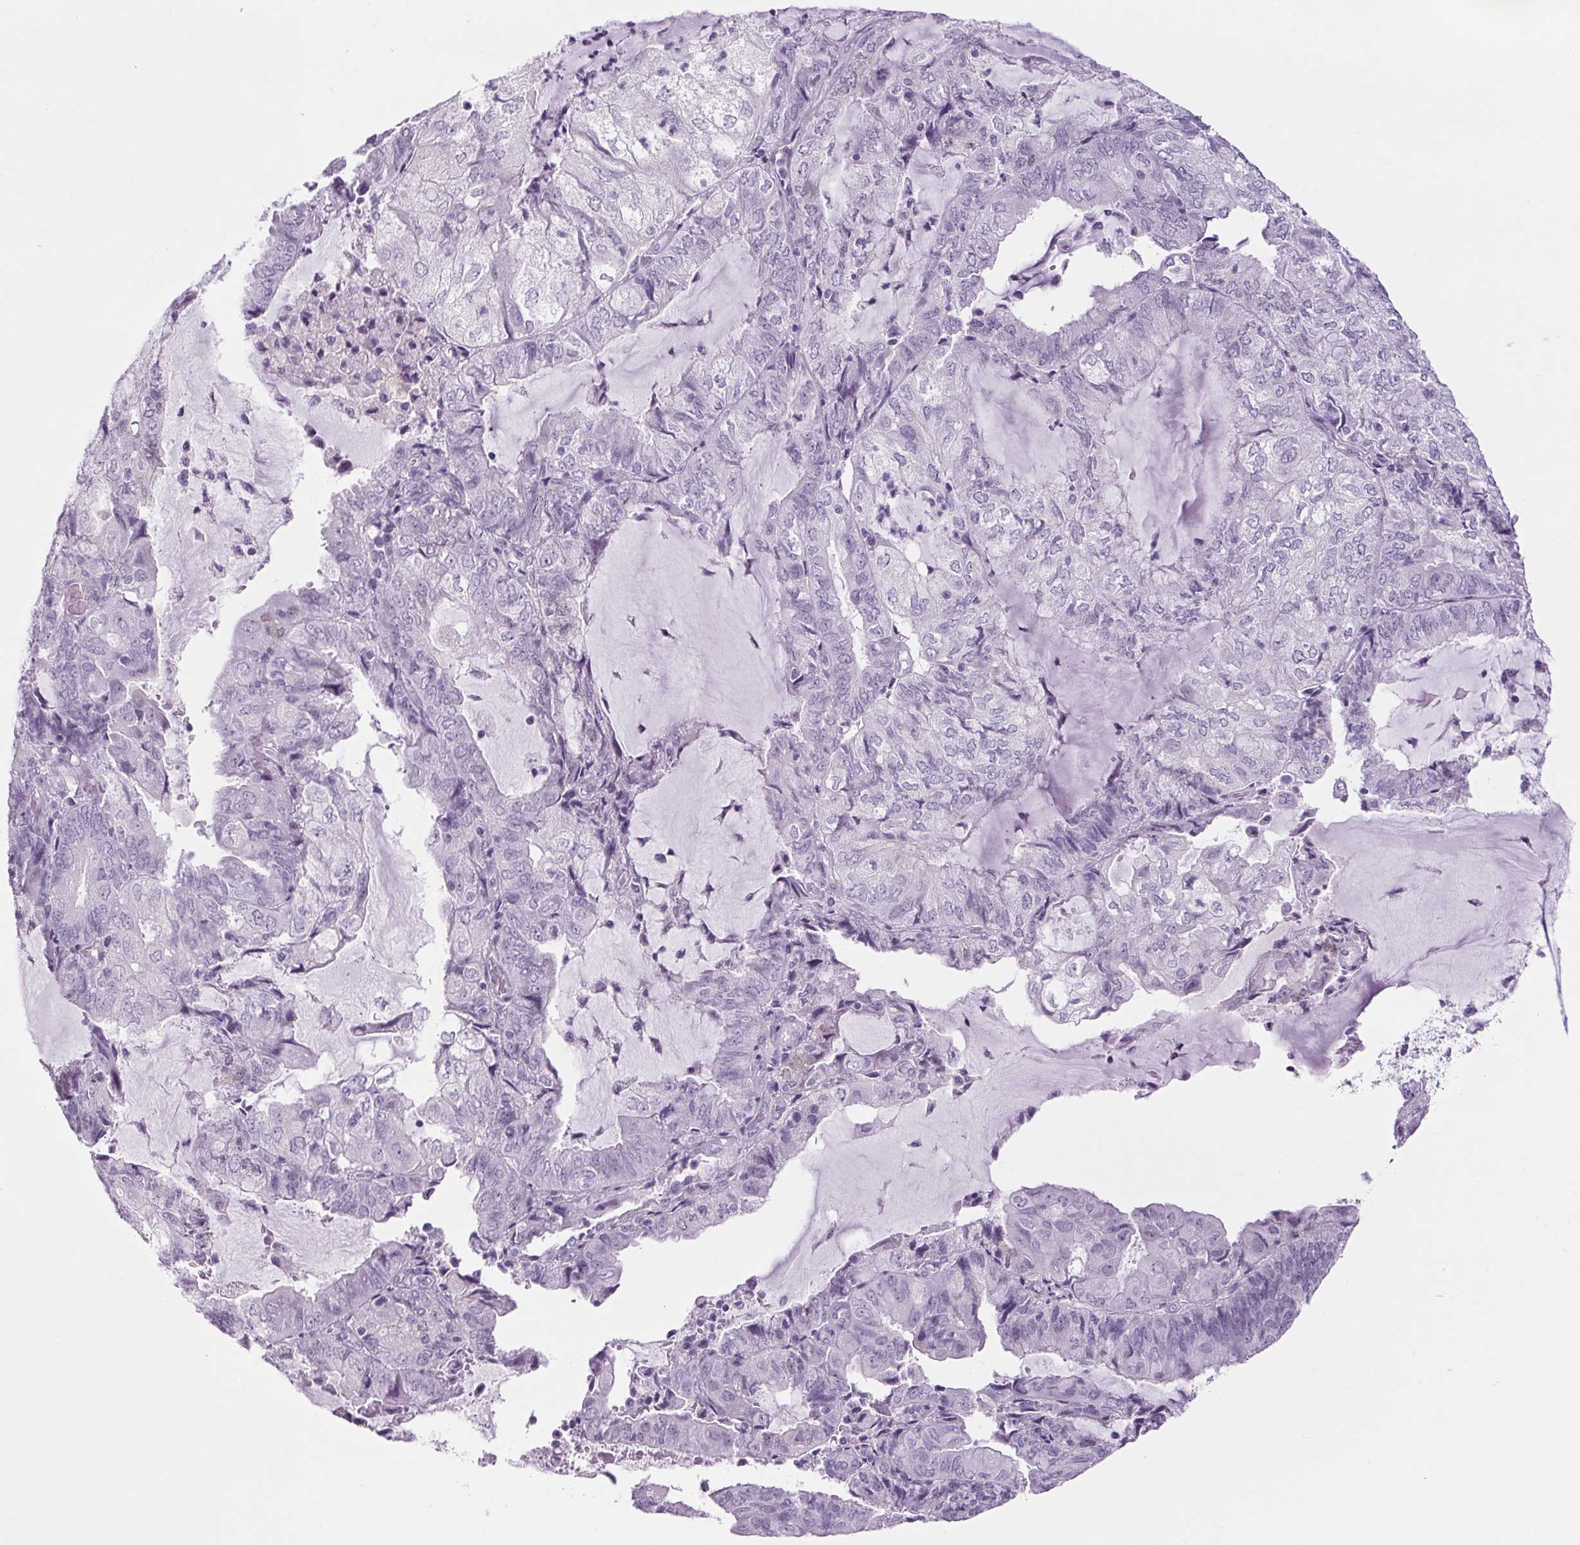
{"staining": {"intensity": "weak", "quantity": "<25%", "location": "nuclear"}, "tissue": "endometrial cancer", "cell_type": "Tumor cells", "image_type": "cancer", "snomed": [{"axis": "morphology", "description": "Adenocarcinoma, NOS"}, {"axis": "topography", "description": "Endometrium"}], "caption": "A photomicrograph of adenocarcinoma (endometrial) stained for a protein reveals no brown staining in tumor cells. (DAB immunohistochemistry visualized using brightfield microscopy, high magnification).", "gene": "PPP1R1A", "patient": {"sex": "female", "age": 81}}